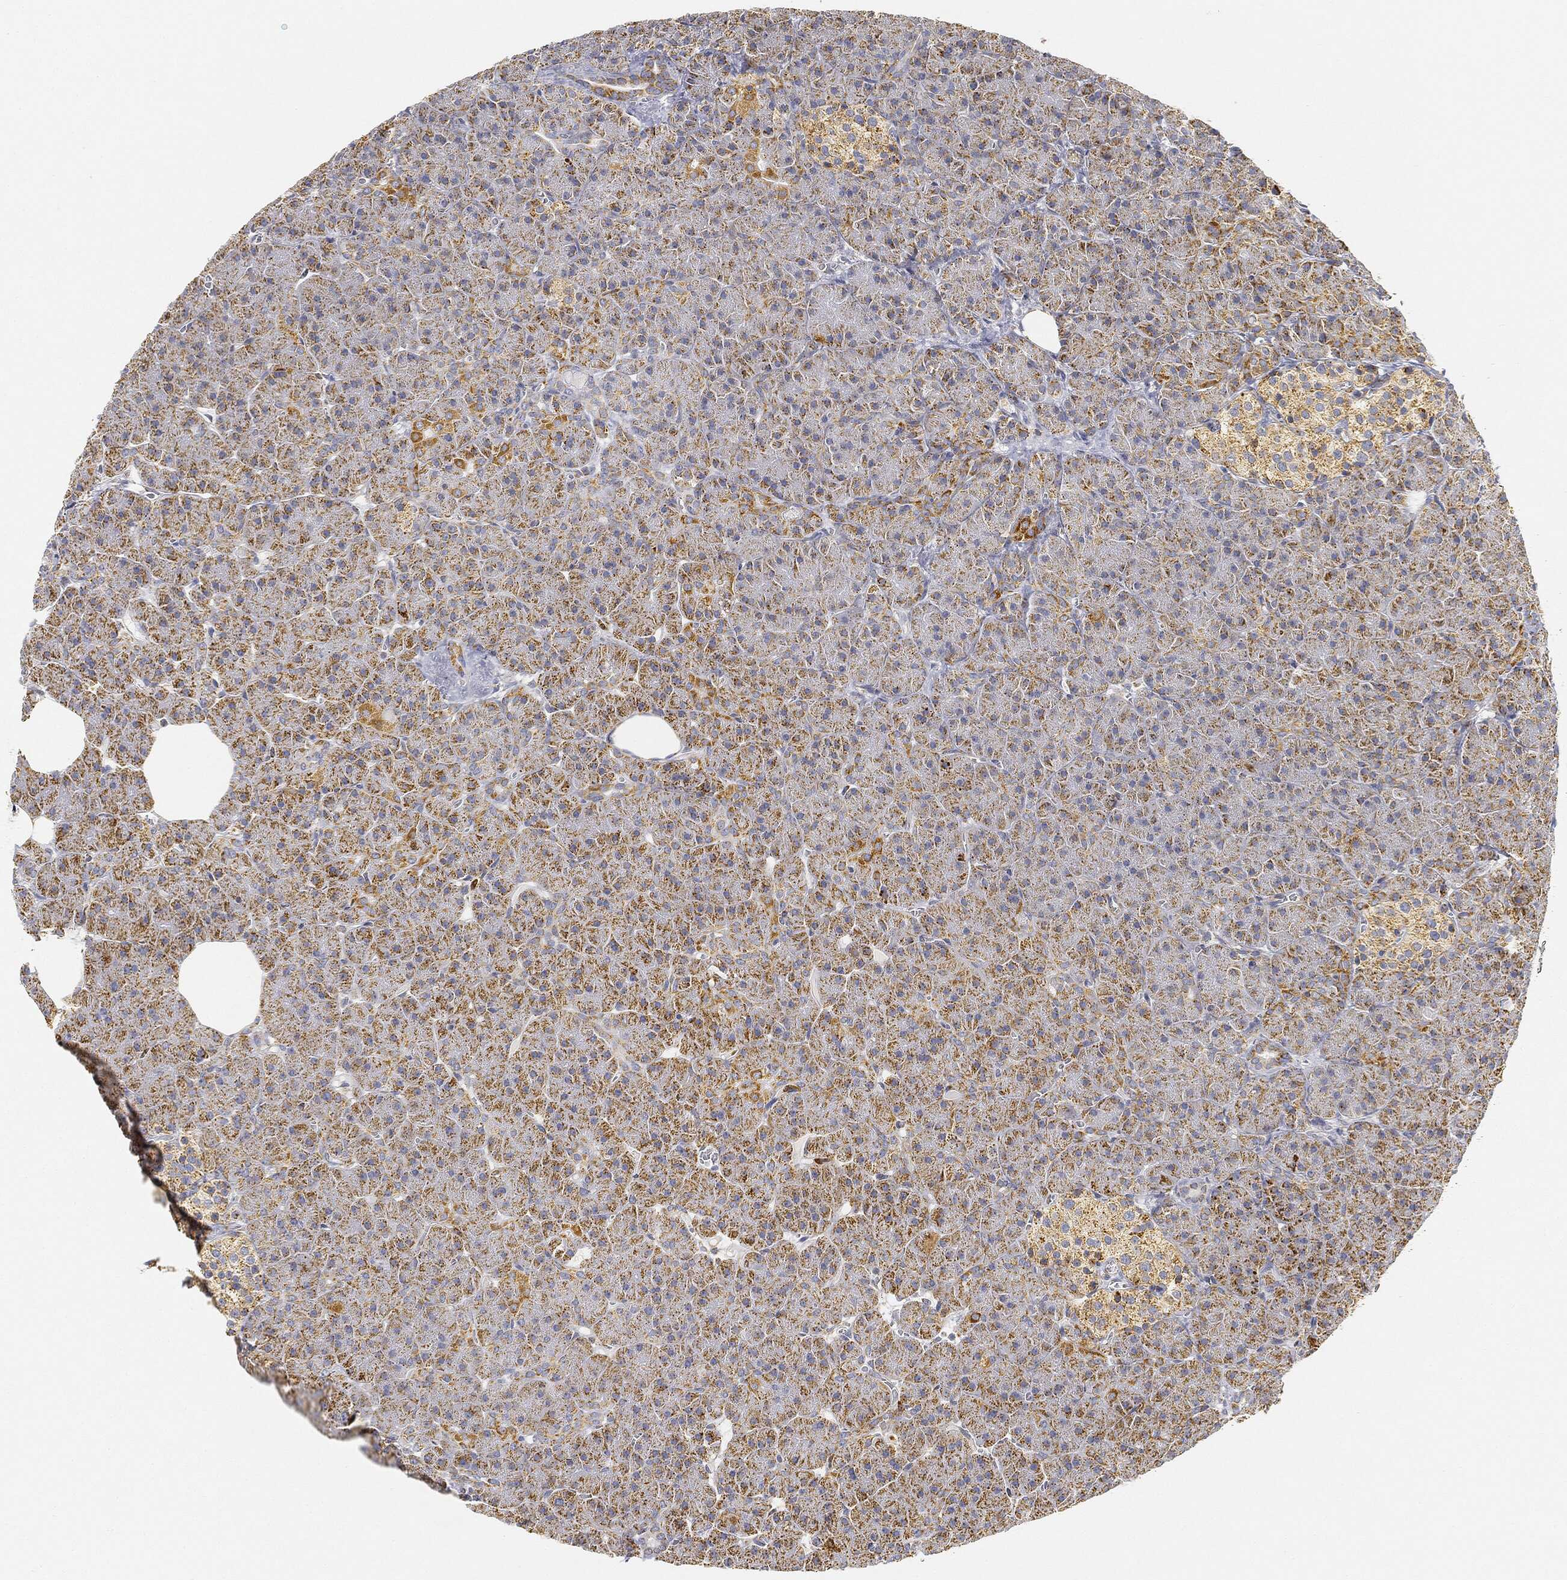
{"staining": {"intensity": "strong", "quantity": "25%-75%", "location": "cytoplasmic/membranous"}, "tissue": "pancreas", "cell_type": "Exocrine glandular cells", "image_type": "normal", "snomed": [{"axis": "morphology", "description": "Normal tissue, NOS"}, {"axis": "topography", "description": "Pancreas"}], "caption": "IHC (DAB (3,3'-diaminobenzidine)) staining of benign pancreas demonstrates strong cytoplasmic/membranous protein expression in about 25%-75% of exocrine glandular cells.", "gene": "CAPN15", "patient": {"sex": "male", "age": 61}}